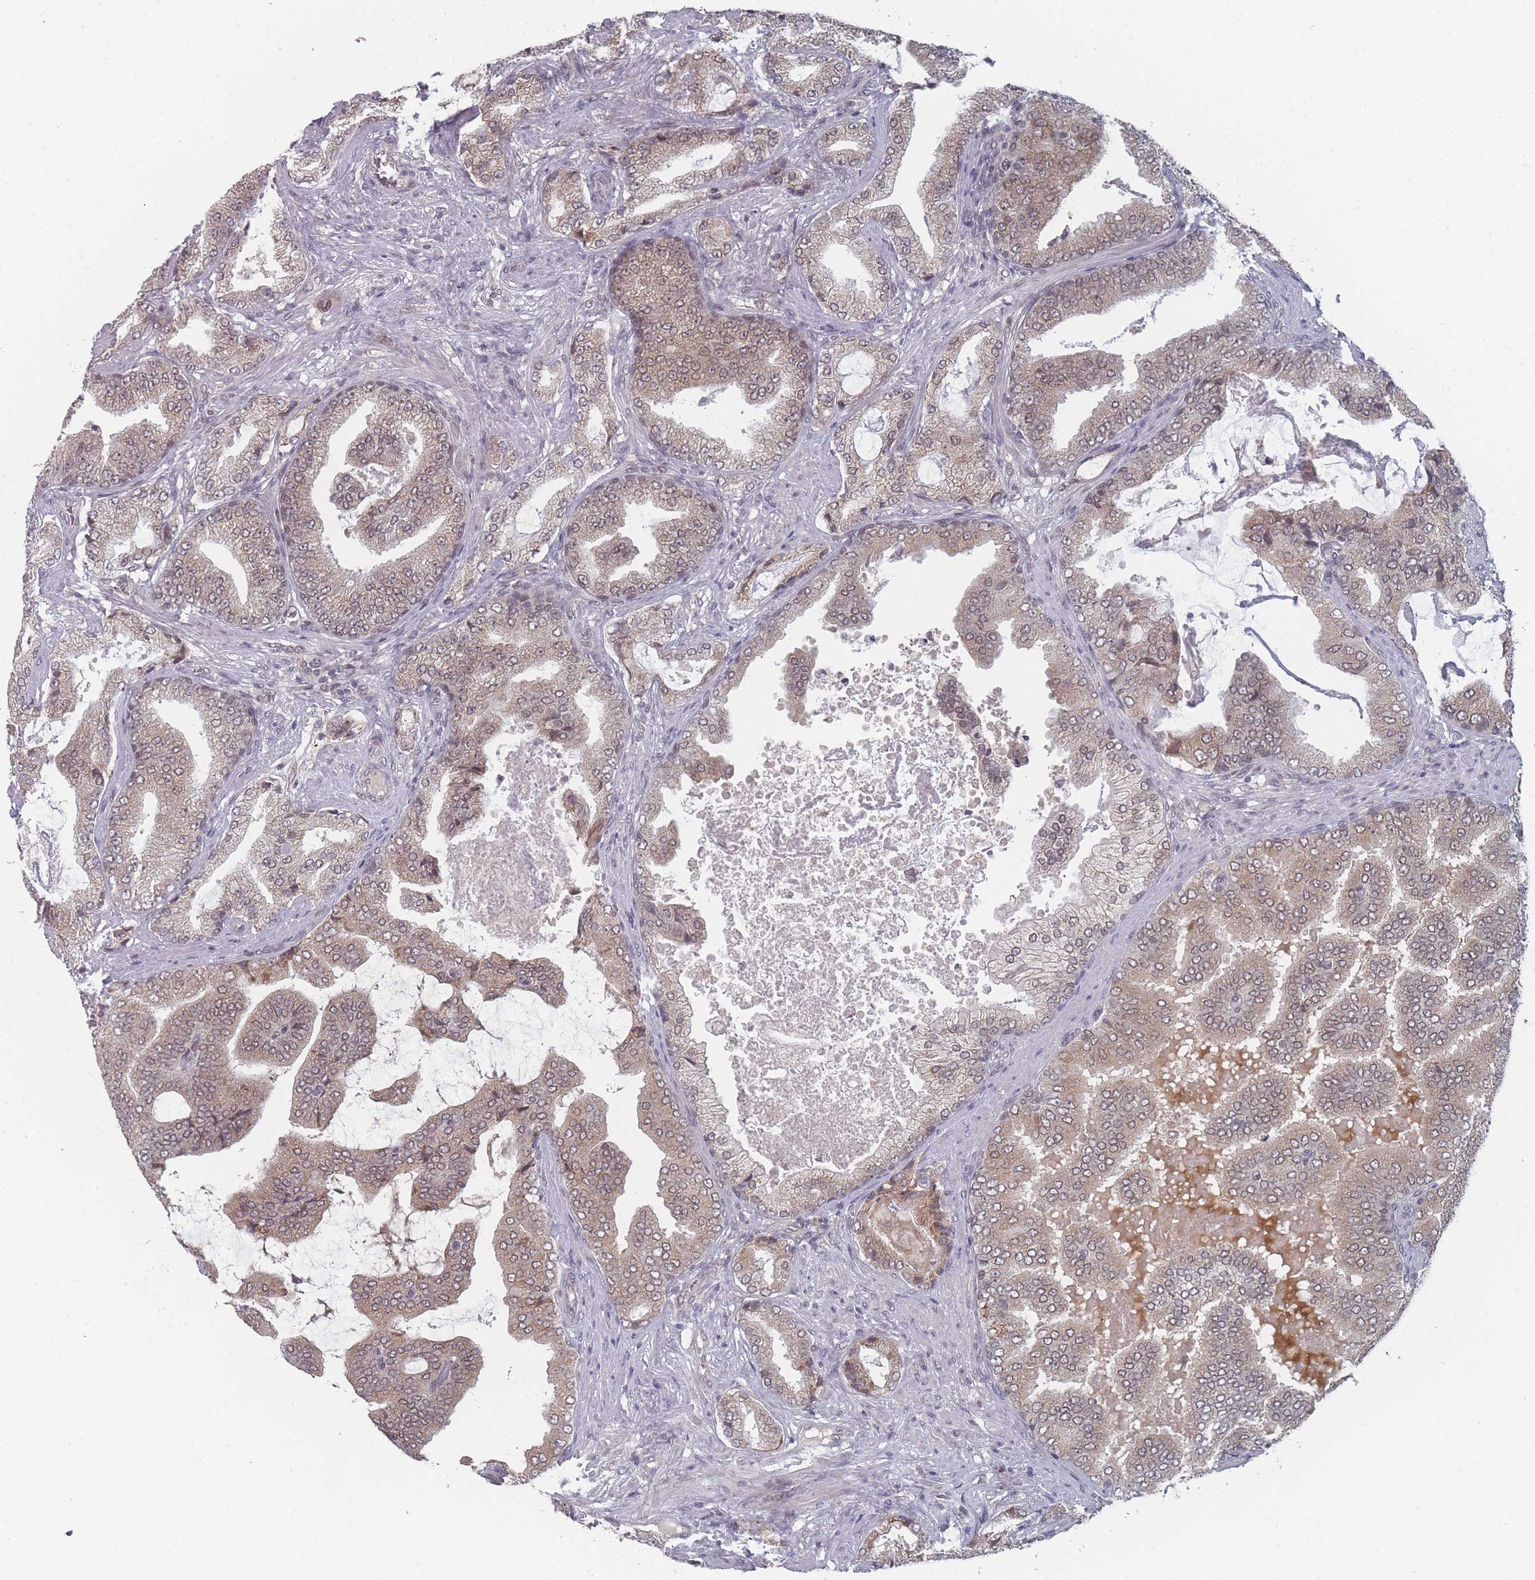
{"staining": {"intensity": "weak", "quantity": "25%-75%", "location": "cytoplasmic/membranous"}, "tissue": "prostate cancer", "cell_type": "Tumor cells", "image_type": "cancer", "snomed": [{"axis": "morphology", "description": "Adenocarcinoma, High grade"}, {"axis": "topography", "description": "Prostate"}], "caption": "IHC of adenocarcinoma (high-grade) (prostate) exhibits low levels of weak cytoplasmic/membranous positivity in approximately 25%-75% of tumor cells.", "gene": "TBC1D25", "patient": {"sex": "male", "age": 68}}